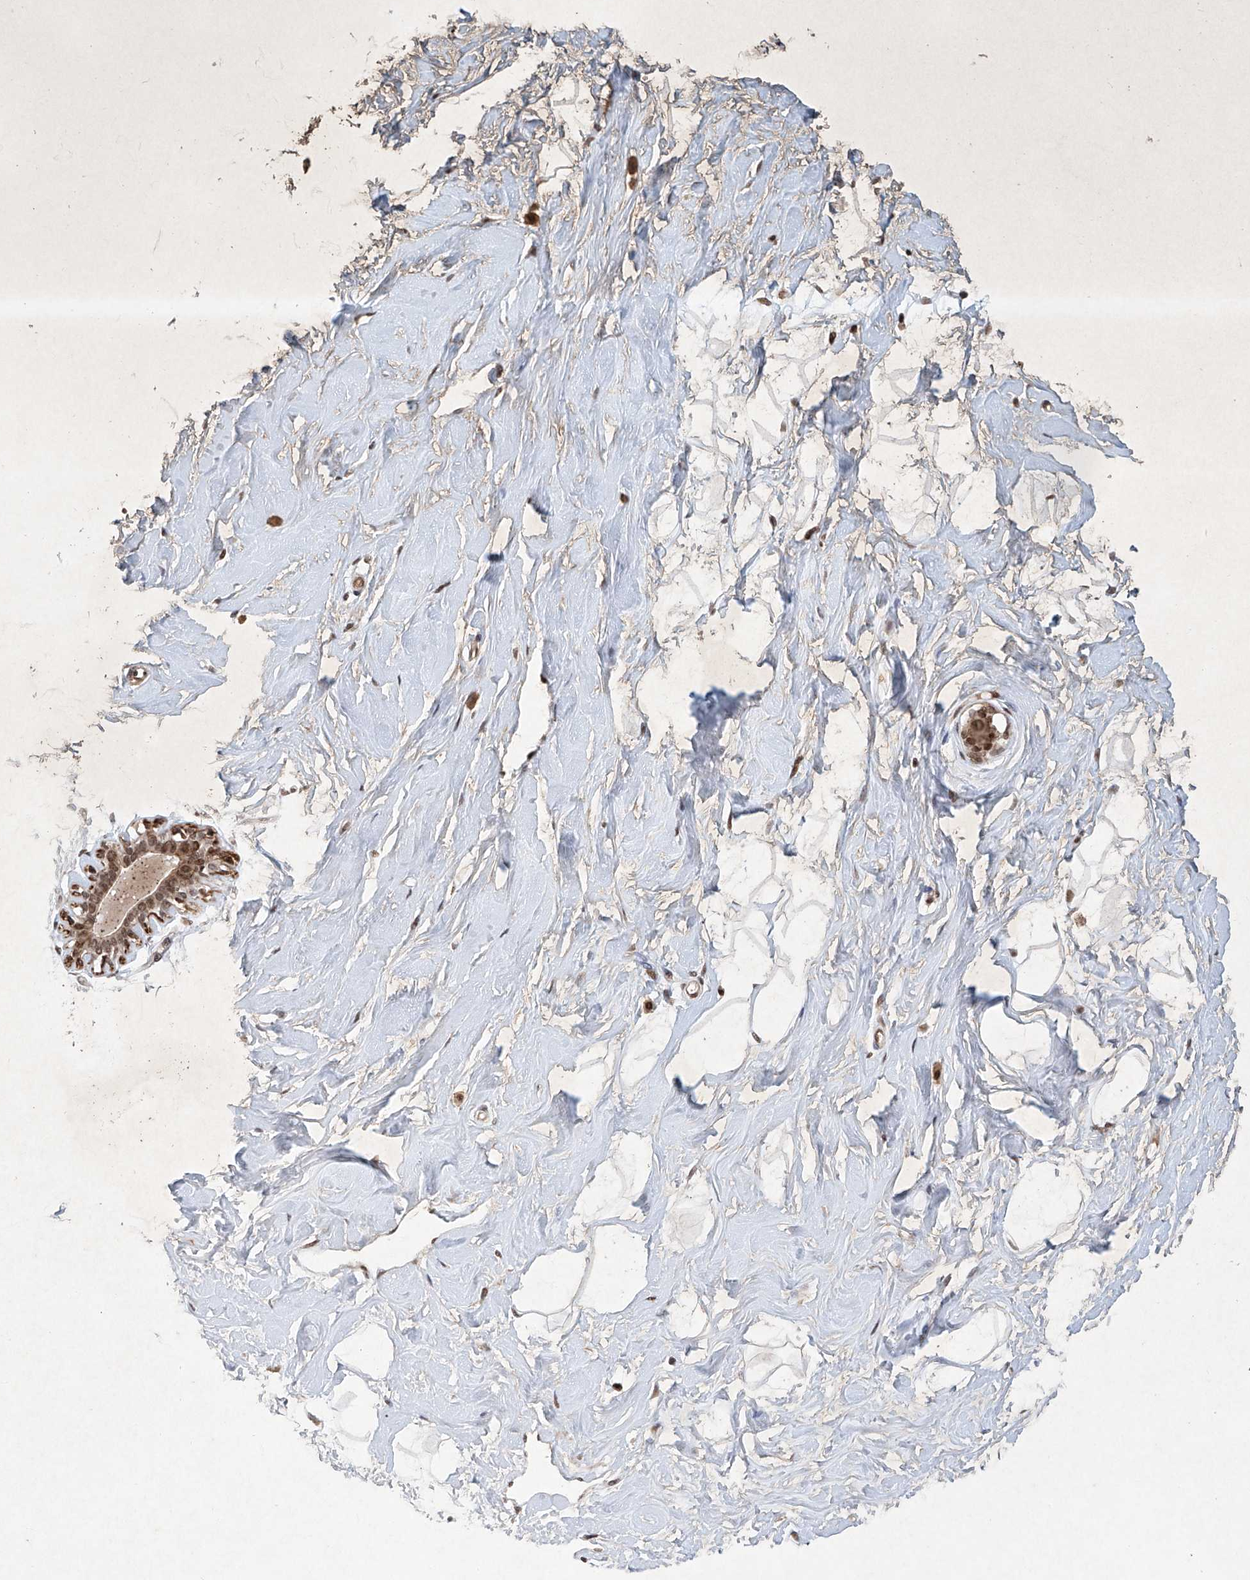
{"staining": {"intensity": "moderate", "quantity": ">75%", "location": "nuclear"}, "tissue": "breast", "cell_type": "Adipocytes", "image_type": "normal", "snomed": [{"axis": "morphology", "description": "Normal tissue, NOS"}, {"axis": "morphology", "description": "Adenoma, NOS"}, {"axis": "topography", "description": "Breast"}], "caption": "IHC (DAB) staining of normal breast exhibits moderate nuclear protein staining in about >75% of adipocytes.", "gene": "ZNF470", "patient": {"sex": "female", "age": 23}}